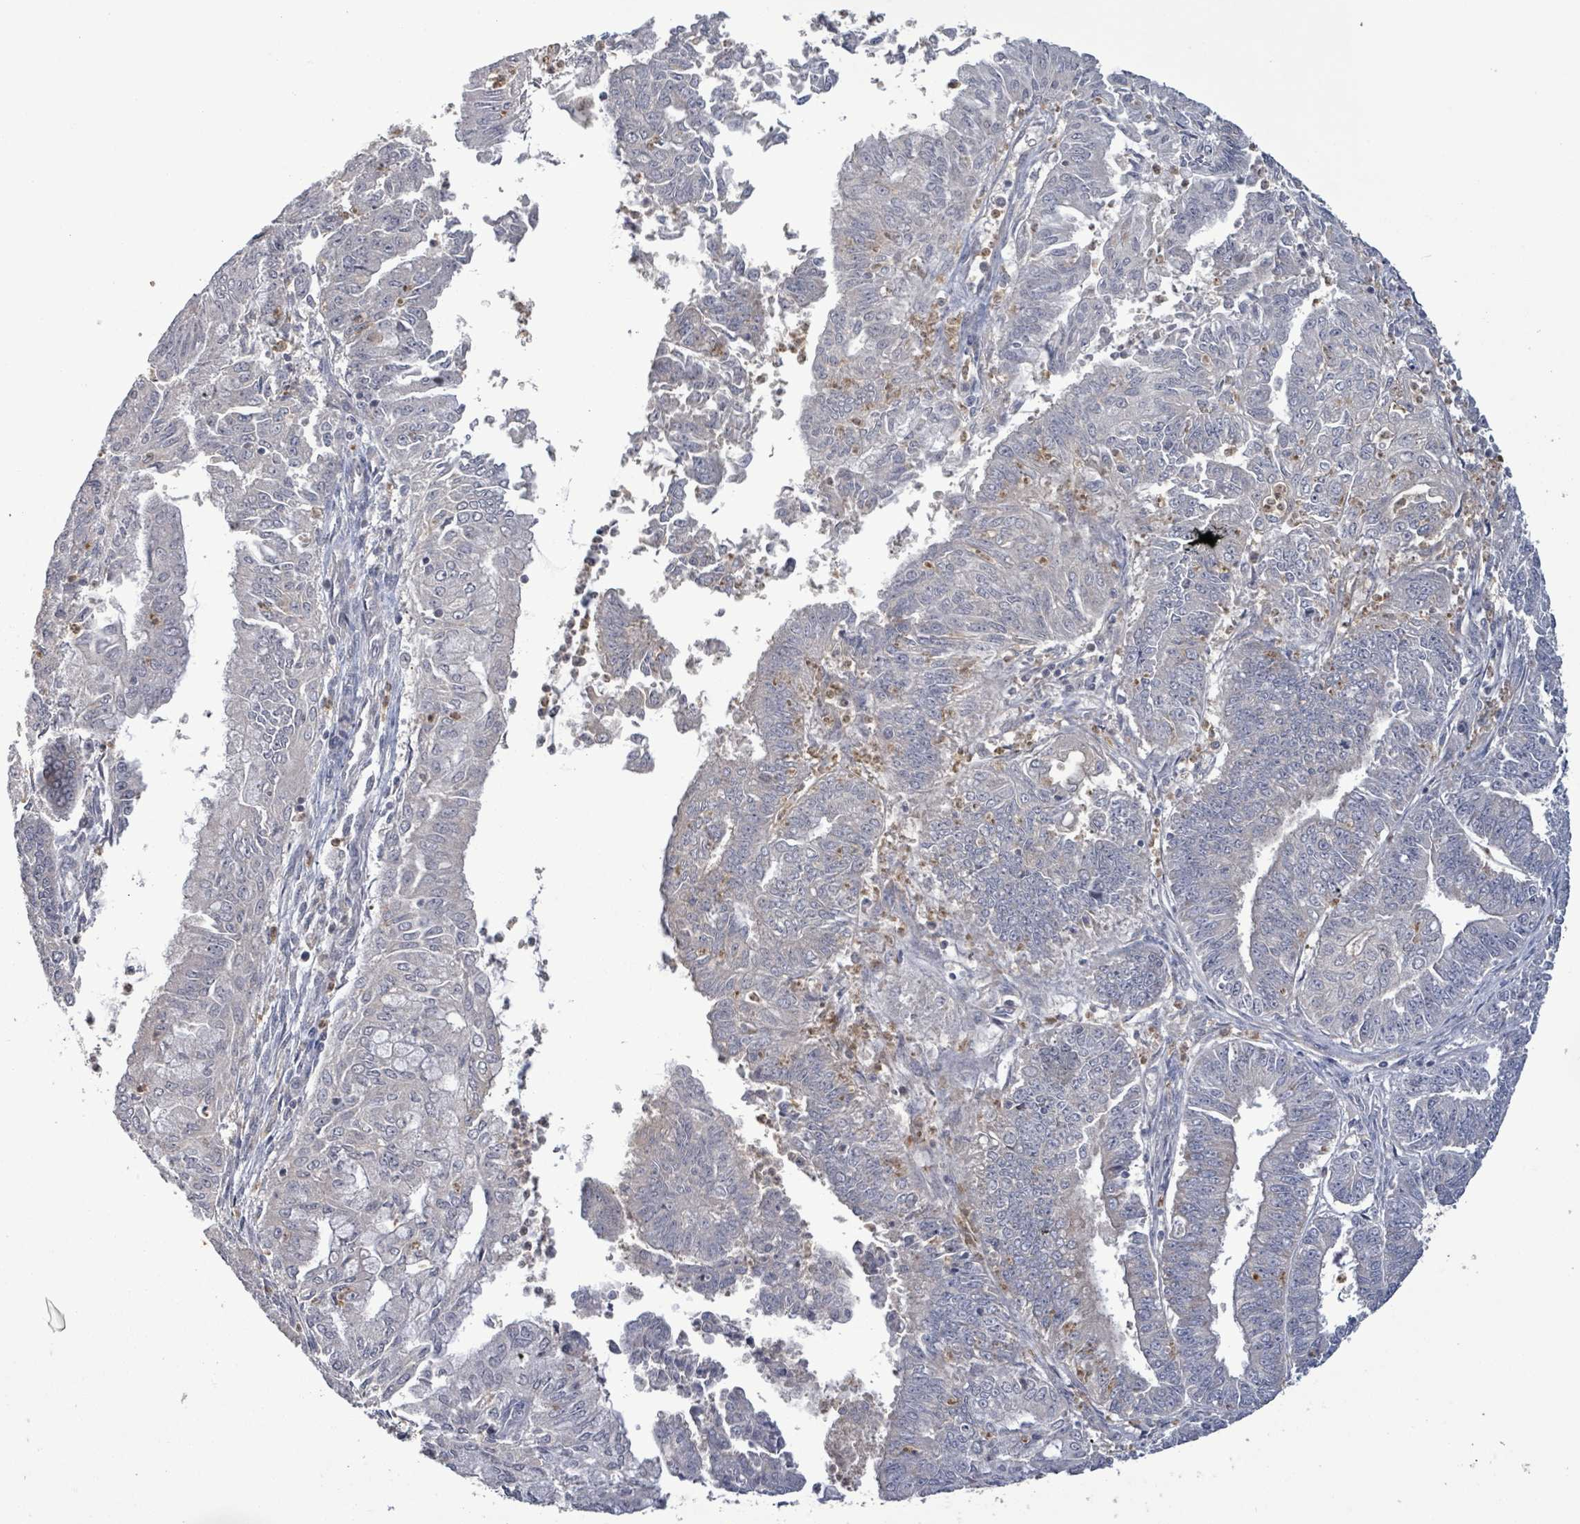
{"staining": {"intensity": "negative", "quantity": "none", "location": "none"}, "tissue": "endometrial cancer", "cell_type": "Tumor cells", "image_type": "cancer", "snomed": [{"axis": "morphology", "description": "Adenocarcinoma, NOS"}, {"axis": "topography", "description": "Endometrium"}], "caption": "Human adenocarcinoma (endometrial) stained for a protein using immunohistochemistry (IHC) shows no staining in tumor cells.", "gene": "SERPINE3", "patient": {"sex": "female", "age": 73}}